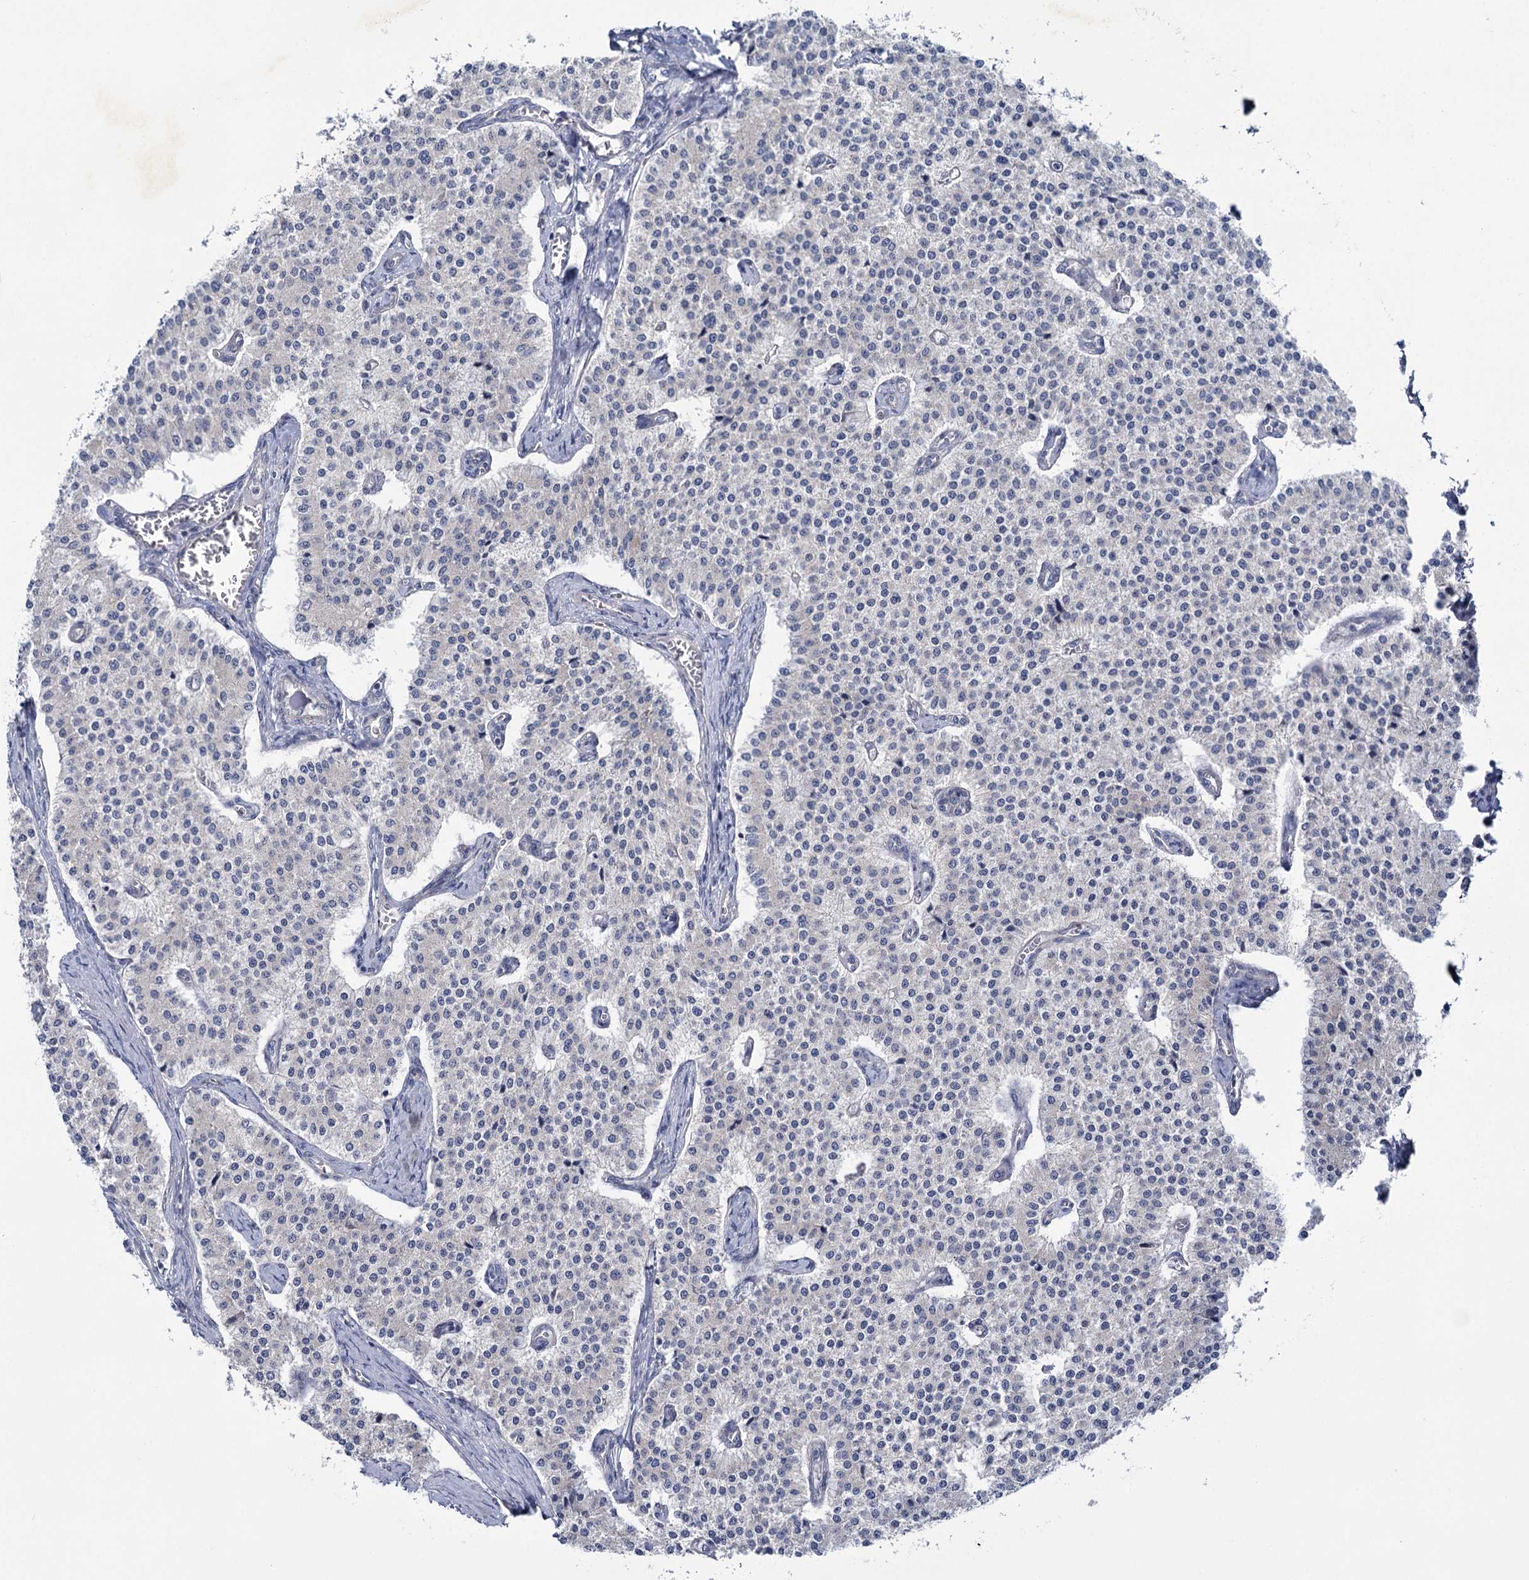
{"staining": {"intensity": "negative", "quantity": "none", "location": "none"}, "tissue": "carcinoid", "cell_type": "Tumor cells", "image_type": "cancer", "snomed": [{"axis": "morphology", "description": "Carcinoid, malignant, NOS"}, {"axis": "topography", "description": "Colon"}], "caption": "Immunohistochemical staining of carcinoid (malignant) exhibits no significant staining in tumor cells.", "gene": "MBLAC2", "patient": {"sex": "female", "age": 52}}